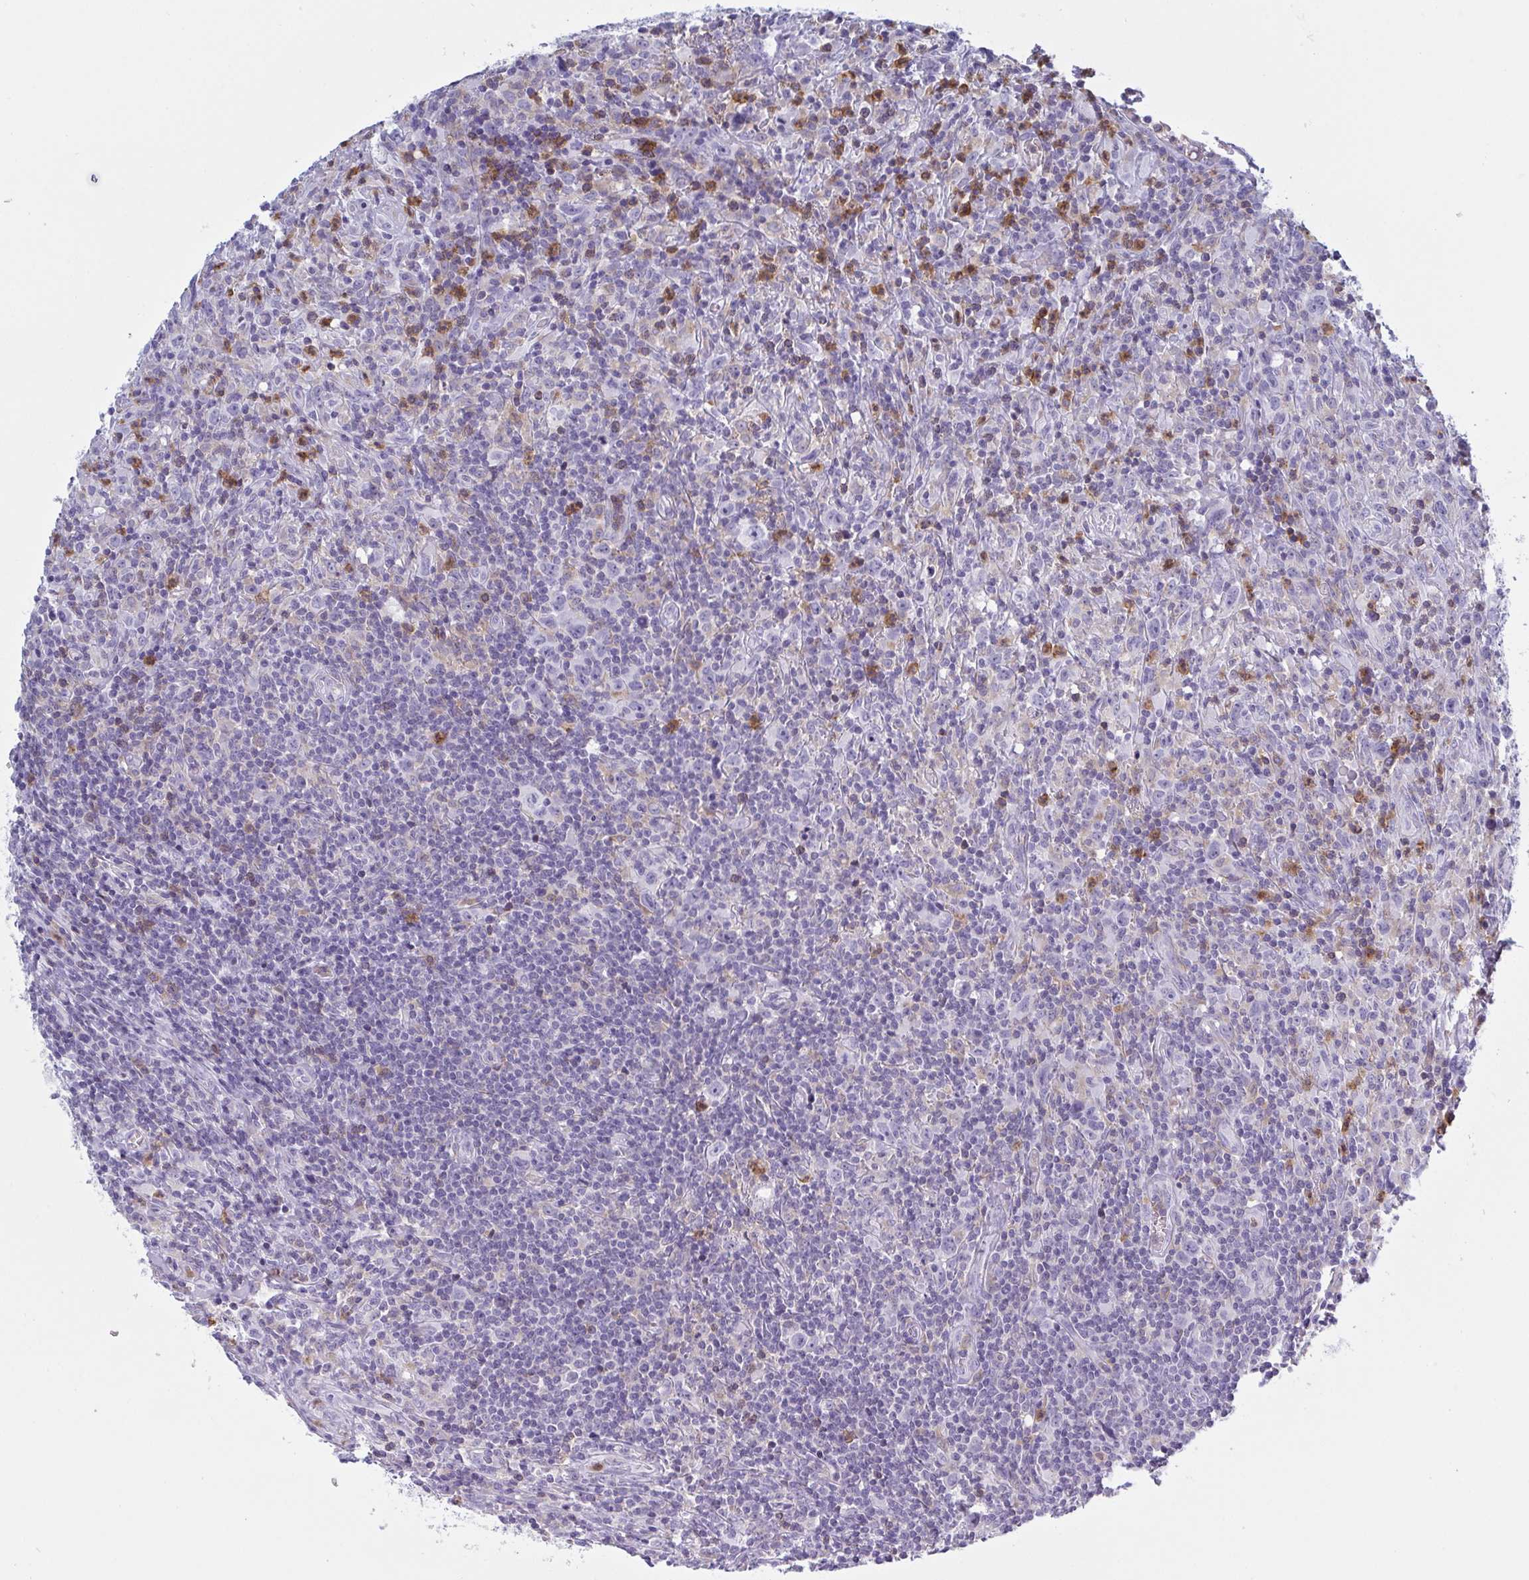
{"staining": {"intensity": "negative", "quantity": "none", "location": "none"}, "tissue": "lymphoma", "cell_type": "Tumor cells", "image_type": "cancer", "snomed": [{"axis": "morphology", "description": "Hodgkin's disease, NOS"}, {"axis": "topography", "description": "Lymph node"}], "caption": "Tumor cells are negative for brown protein staining in Hodgkin's disease.", "gene": "MYO1F", "patient": {"sex": "female", "age": 18}}